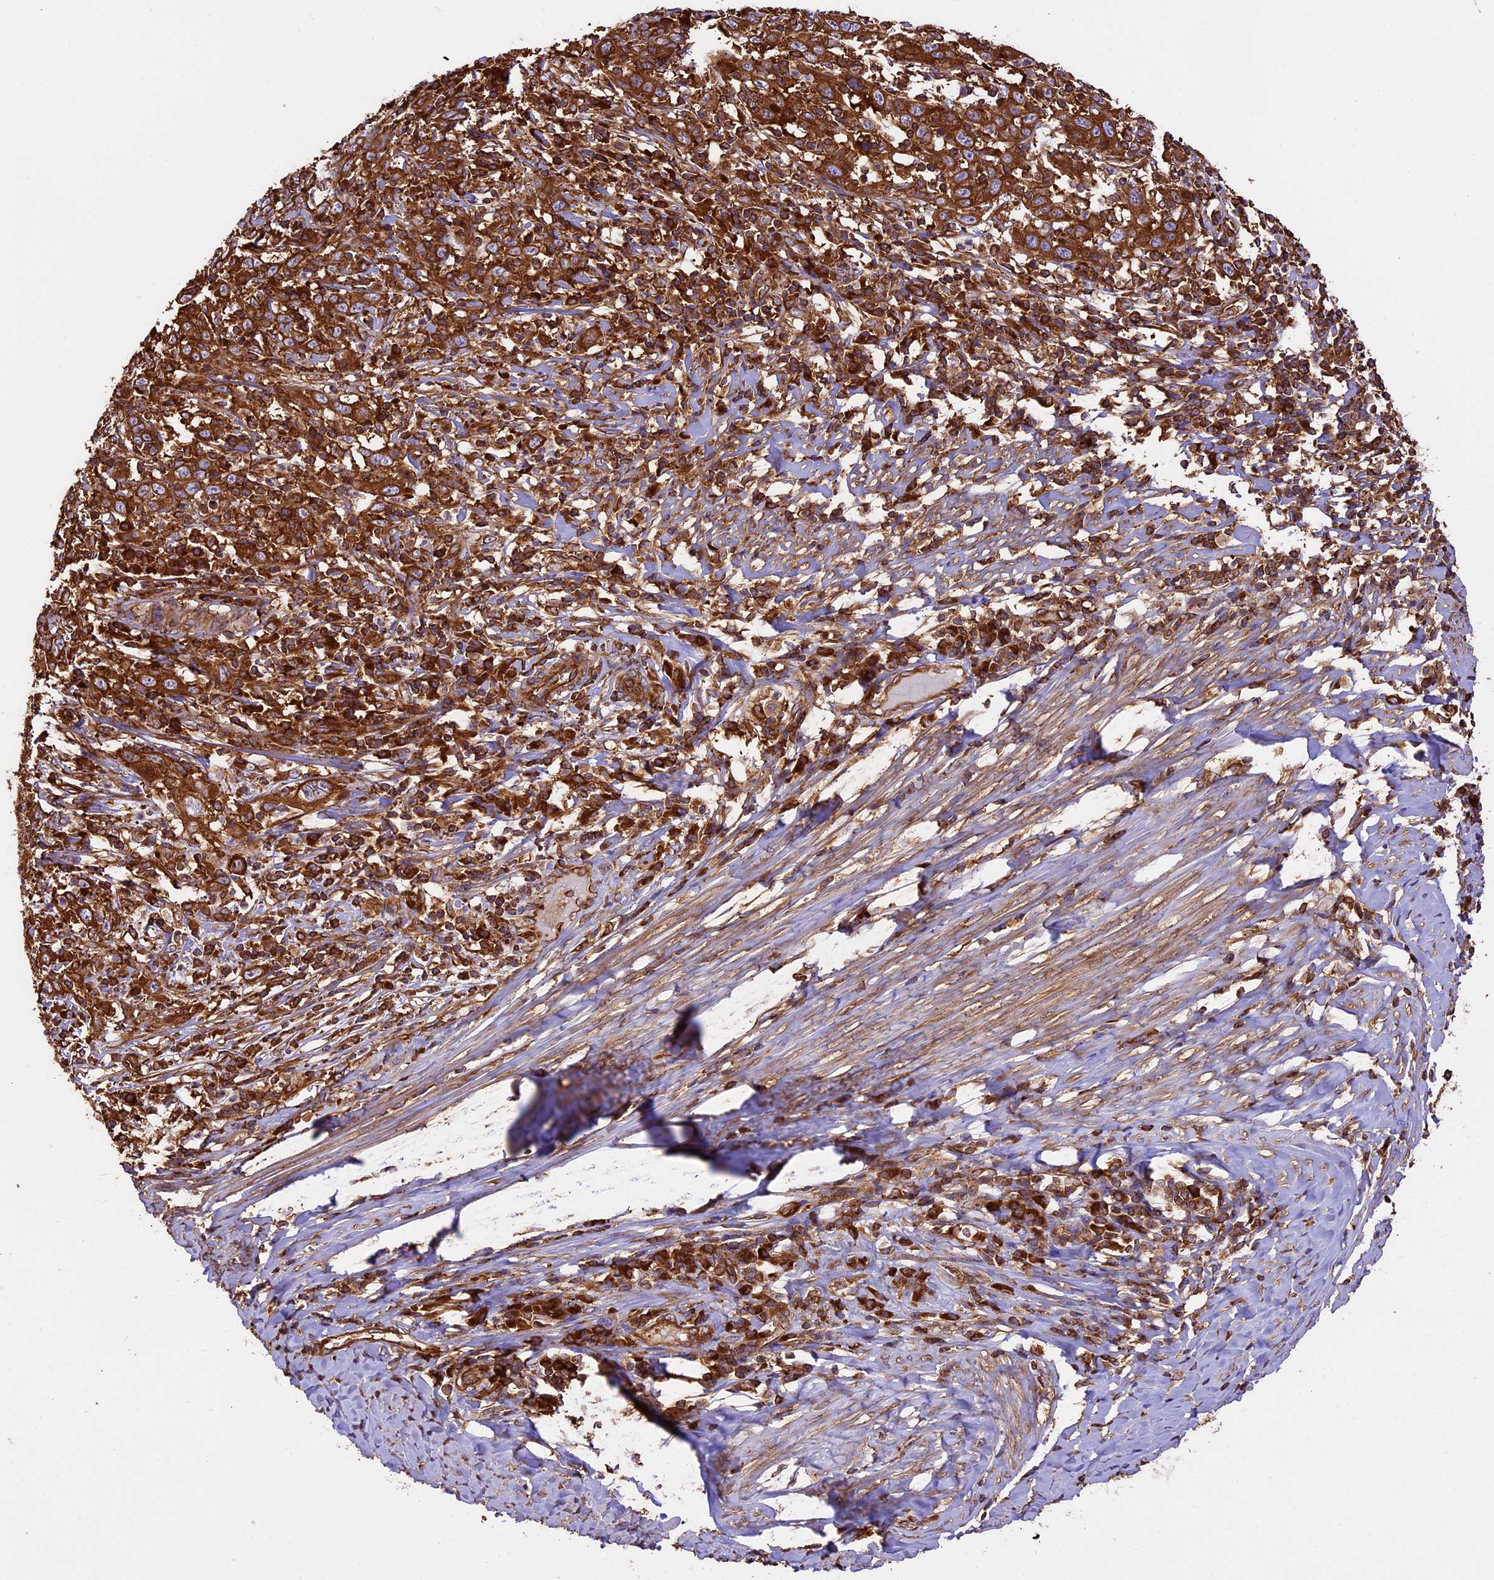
{"staining": {"intensity": "strong", "quantity": ">75%", "location": "cytoplasmic/membranous"}, "tissue": "cervical cancer", "cell_type": "Tumor cells", "image_type": "cancer", "snomed": [{"axis": "morphology", "description": "Squamous cell carcinoma, NOS"}, {"axis": "topography", "description": "Cervix"}], "caption": "Strong cytoplasmic/membranous protein positivity is present in approximately >75% of tumor cells in squamous cell carcinoma (cervical).", "gene": "KARS1", "patient": {"sex": "female", "age": 46}}